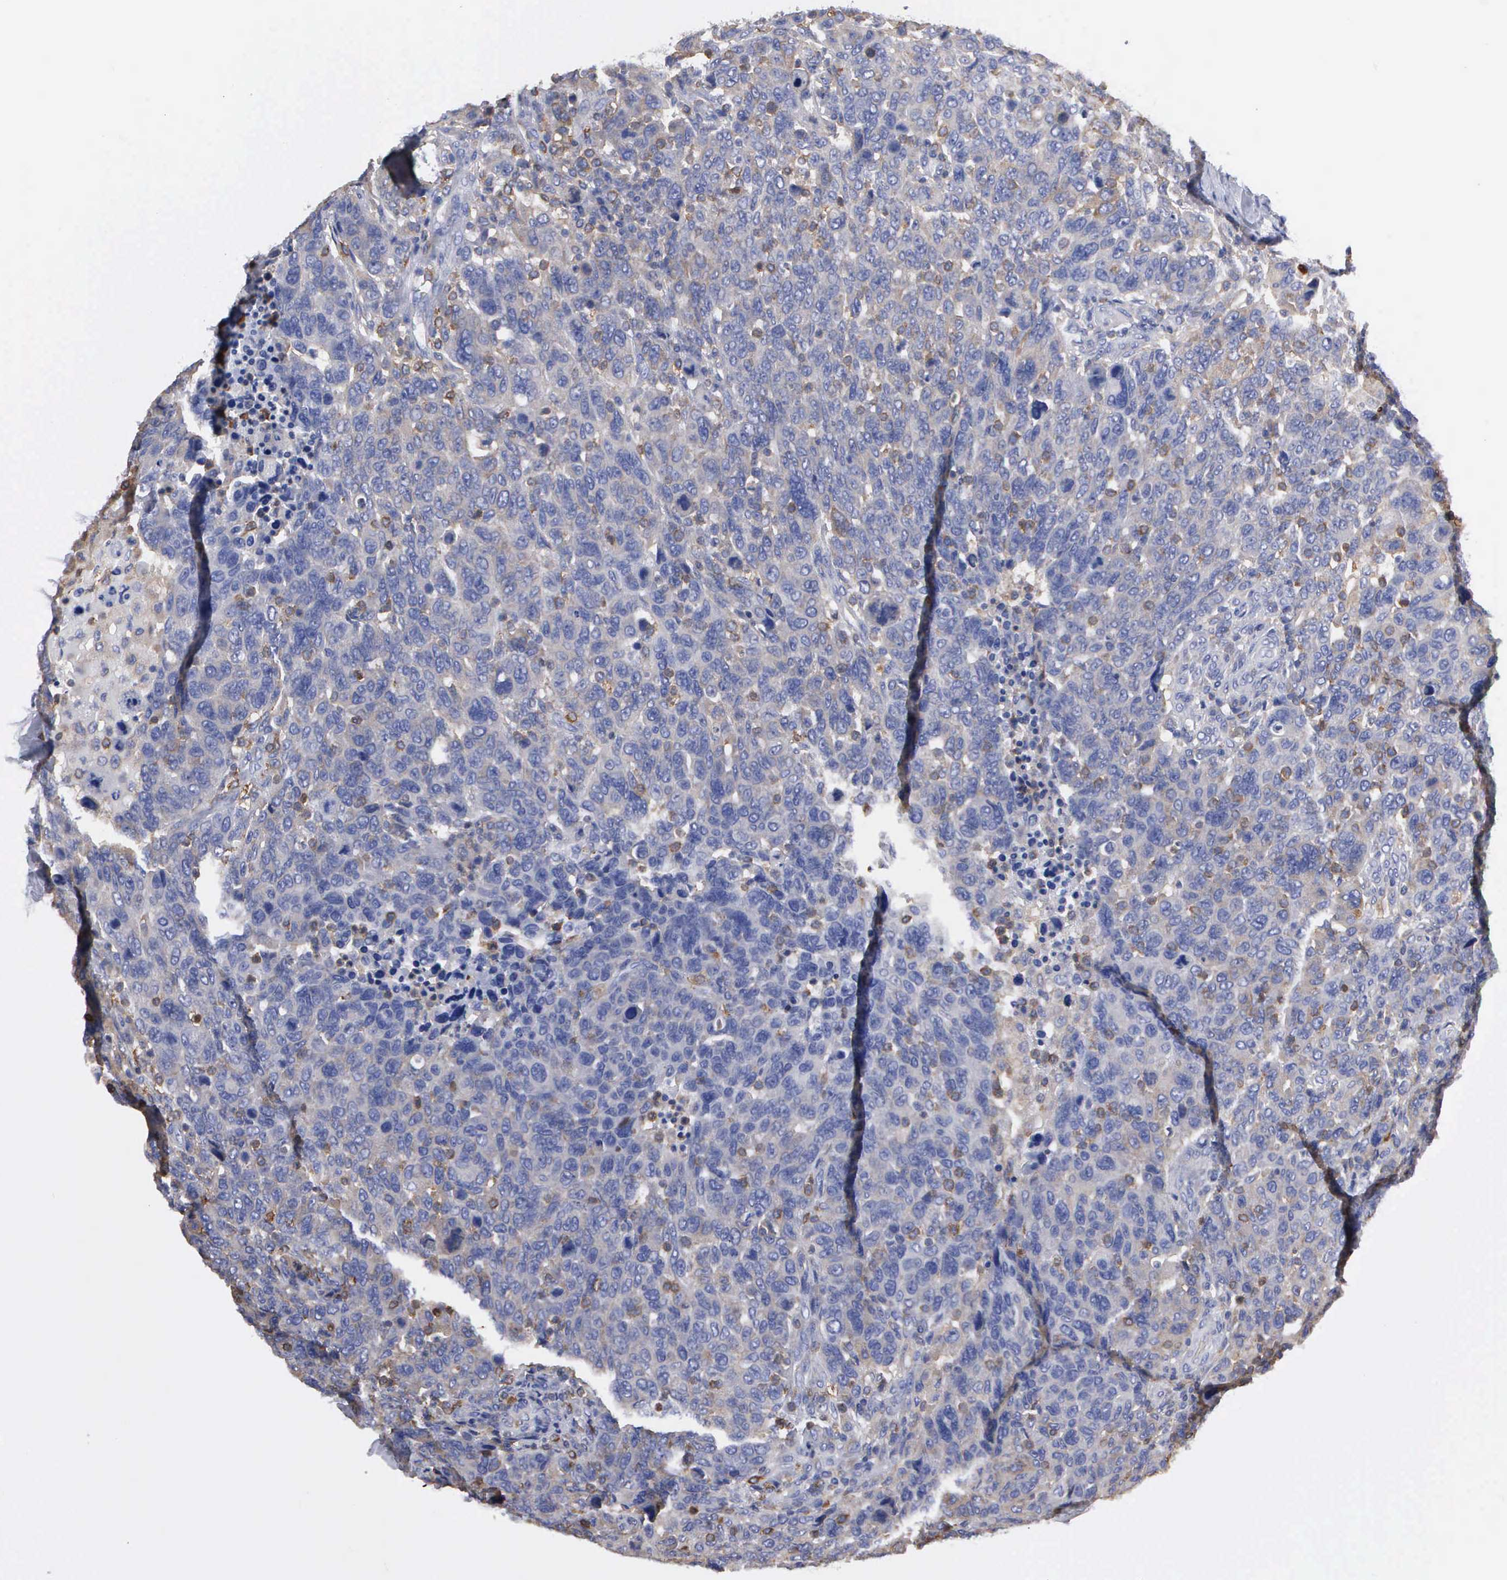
{"staining": {"intensity": "weak", "quantity": "25%-75%", "location": "cytoplasmic/membranous"}, "tissue": "breast cancer", "cell_type": "Tumor cells", "image_type": "cancer", "snomed": [{"axis": "morphology", "description": "Duct carcinoma"}, {"axis": "topography", "description": "Breast"}], "caption": "Immunohistochemical staining of human intraductal carcinoma (breast) shows low levels of weak cytoplasmic/membranous protein staining in approximately 25%-75% of tumor cells. (brown staining indicates protein expression, while blue staining denotes nuclei).", "gene": "G6PD", "patient": {"sex": "female", "age": 37}}